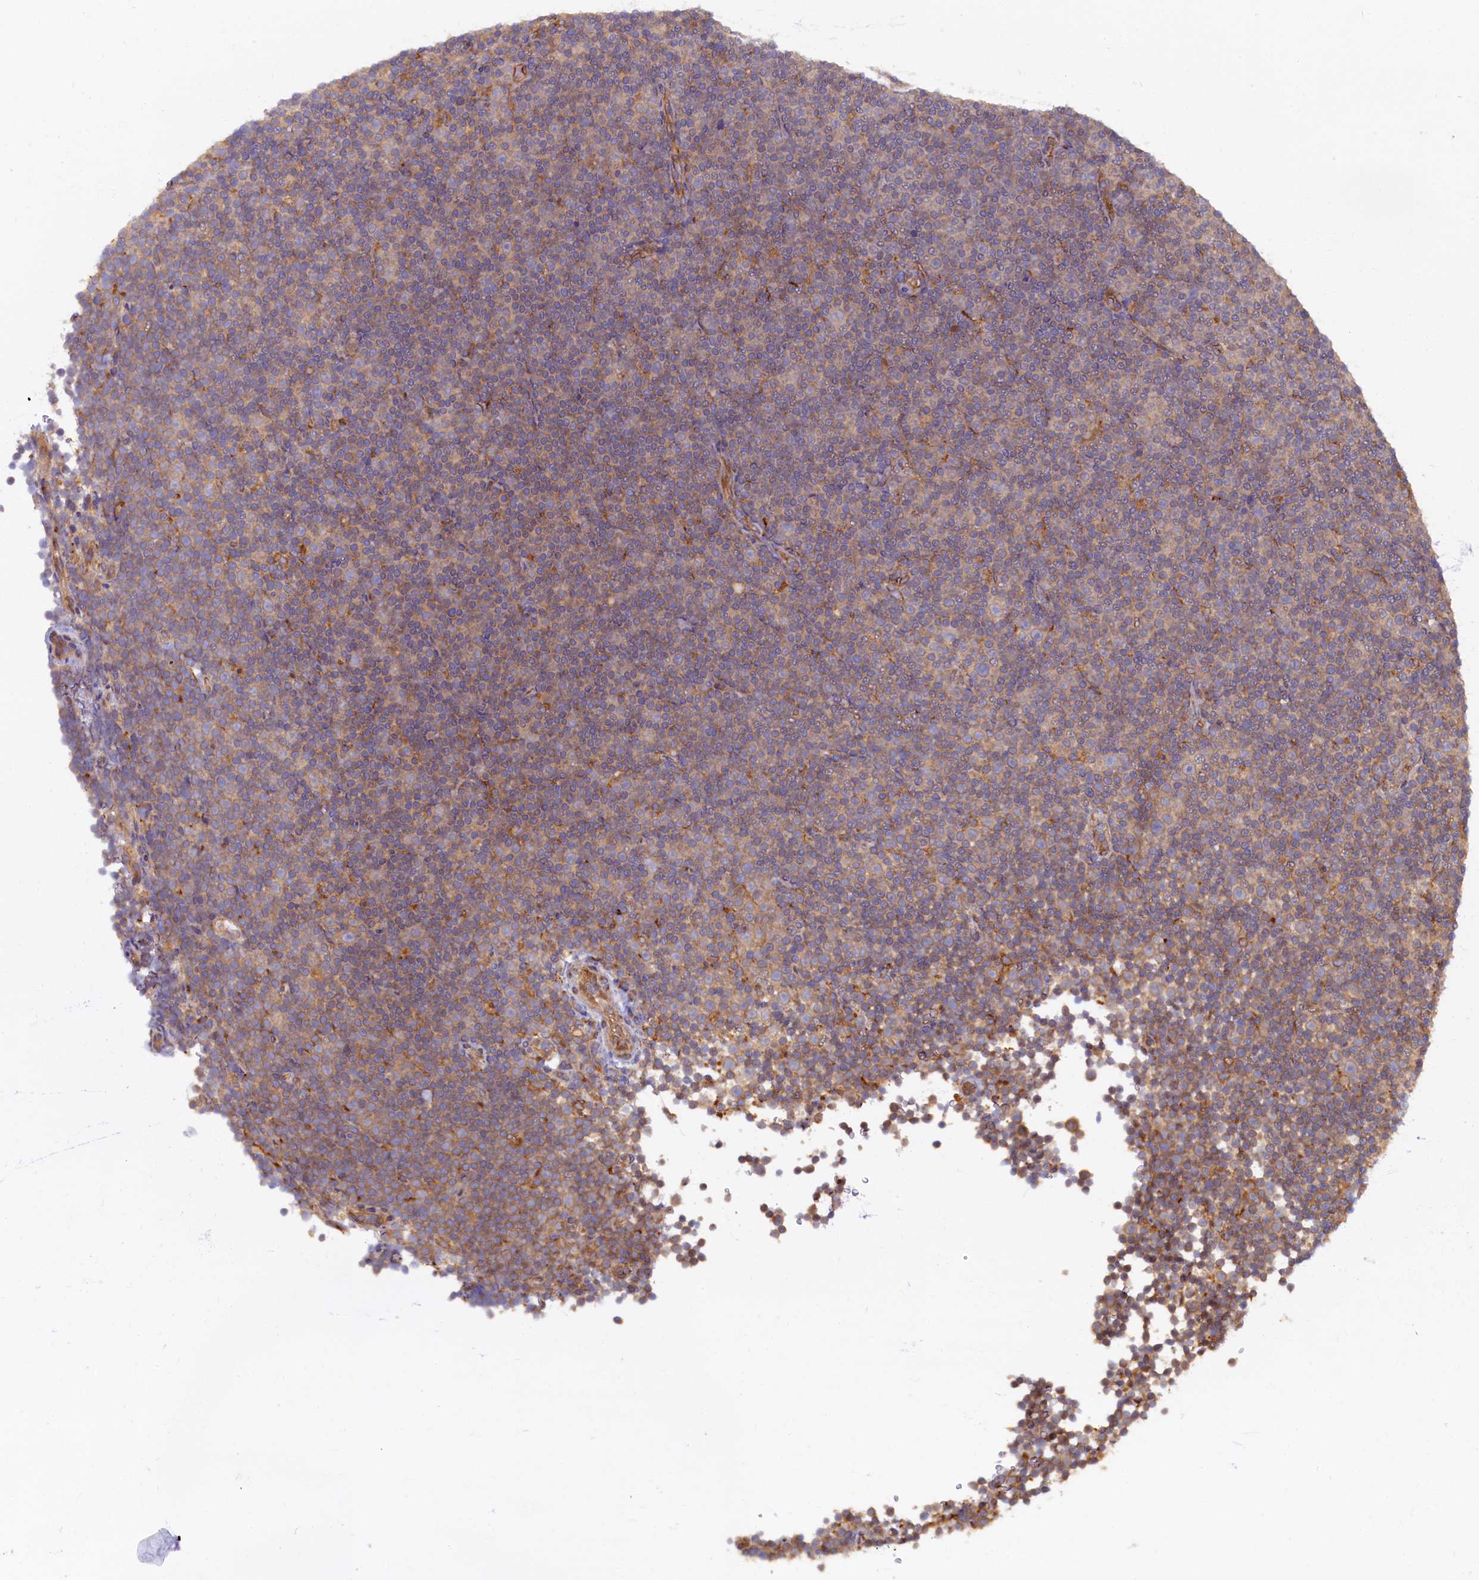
{"staining": {"intensity": "weak", "quantity": "<25%", "location": "cytoplasmic/membranous"}, "tissue": "lymphoma", "cell_type": "Tumor cells", "image_type": "cancer", "snomed": [{"axis": "morphology", "description": "Malignant lymphoma, non-Hodgkin's type, Low grade"}, {"axis": "topography", "description": "Lymph node"}], "caption": "DAB (3,3'-diaminobenzidine) immunohistochemical staining of human malignant lymphoma, non-Hodgkin's type (low-grade) reveals no significant positivity in tumor cells.", "gene": "STX12", "patient": {"sex": "female", "age": 67}}